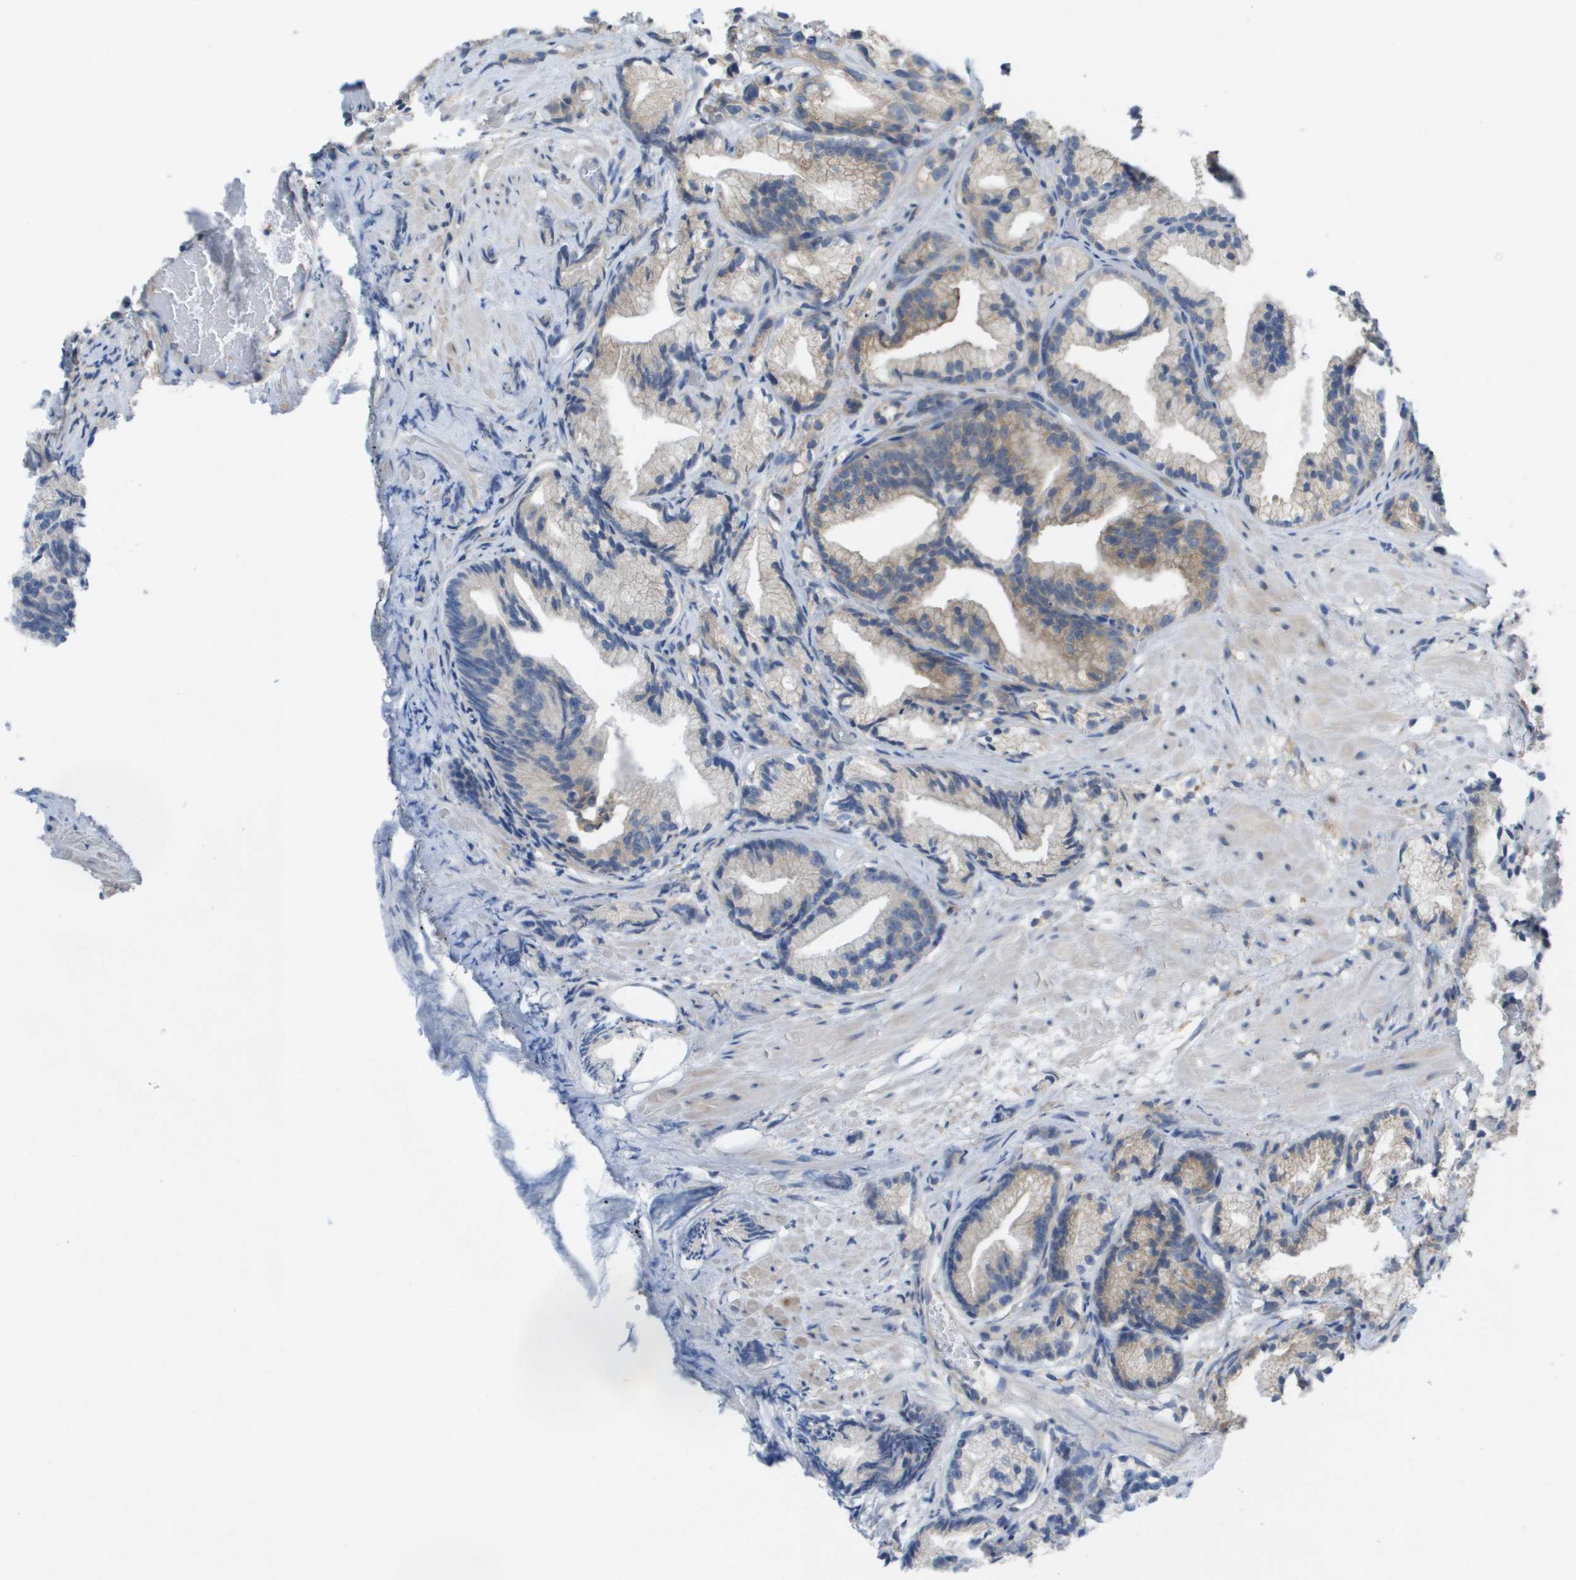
{"staining": {"intensity": "moderate", "quantity": ">75%", "location": "cytoplasmic/membranous"}, "tissue": "prostate cancer", "cell_type": "Tumor cells", "image_type": "cancer", "snomed": [{"axis": "morphology", "description": "Adenocarcinoma, Low grade"}, {"axis": "topography", "description": "Prostate"}], "caption": "Prostate cancer stained with a protein marker shows moderate staining in tumor cells.", "gene": "EIF4G2", "patient": {"sex": "male", "age": 89}}